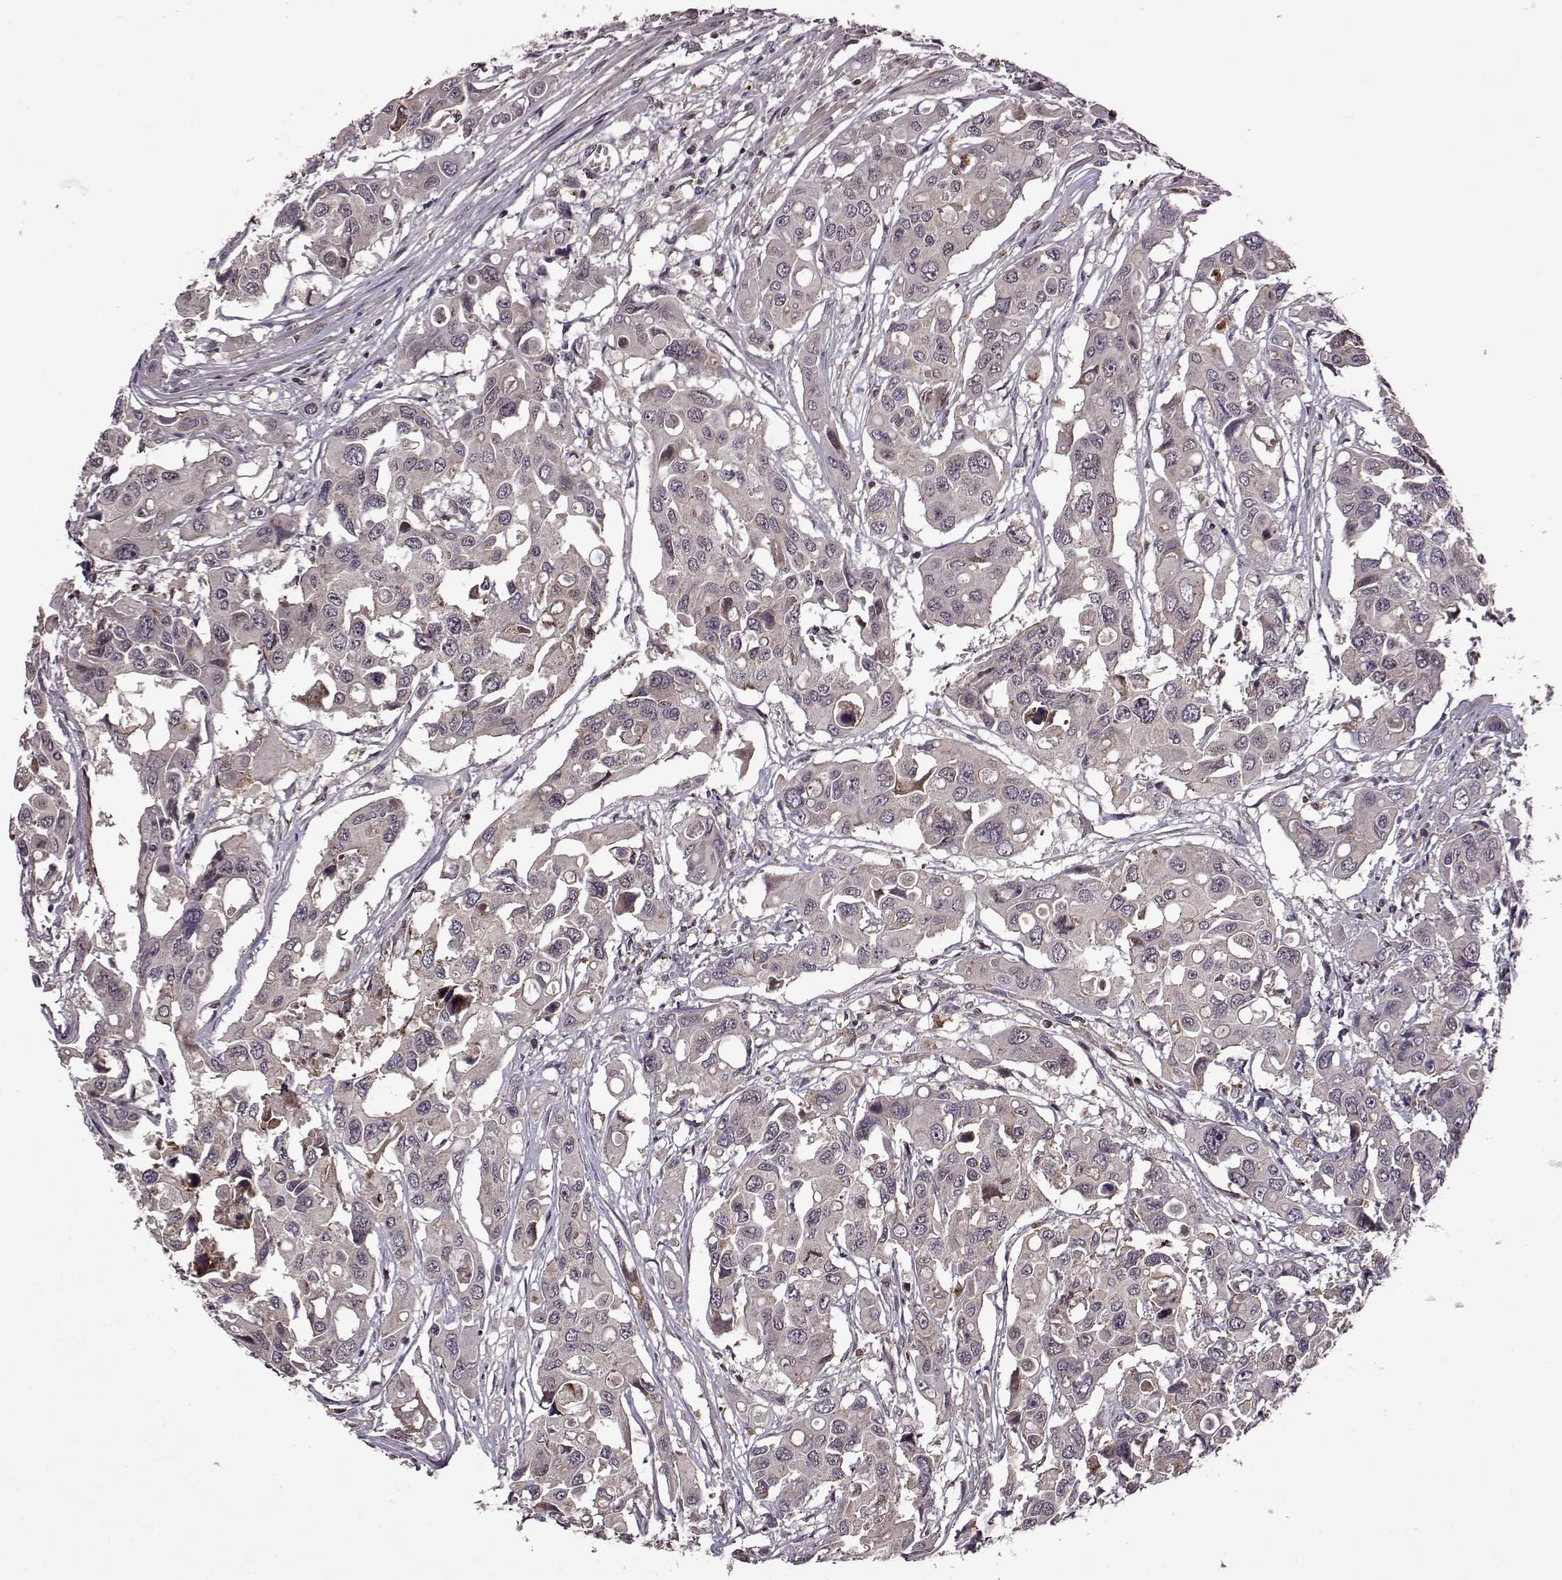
{"staining": {"intensity": "negative", "quantity": "none", "location": "none"}, "tissue": "colorectal cancer", "cell_type": "Tumor cells", "image_type": "cancer", "snomed": [{"axis": "morphology", "description": "Adenocarcinoma, NOS"}, {"axis": "topography", "description": "Colon"}], "caption": "There is no significant positivity in tumor cells of colorectal adenocarcinoma.", "gene": "TRMU", "patient": {"sex": "male", "age": 77}}